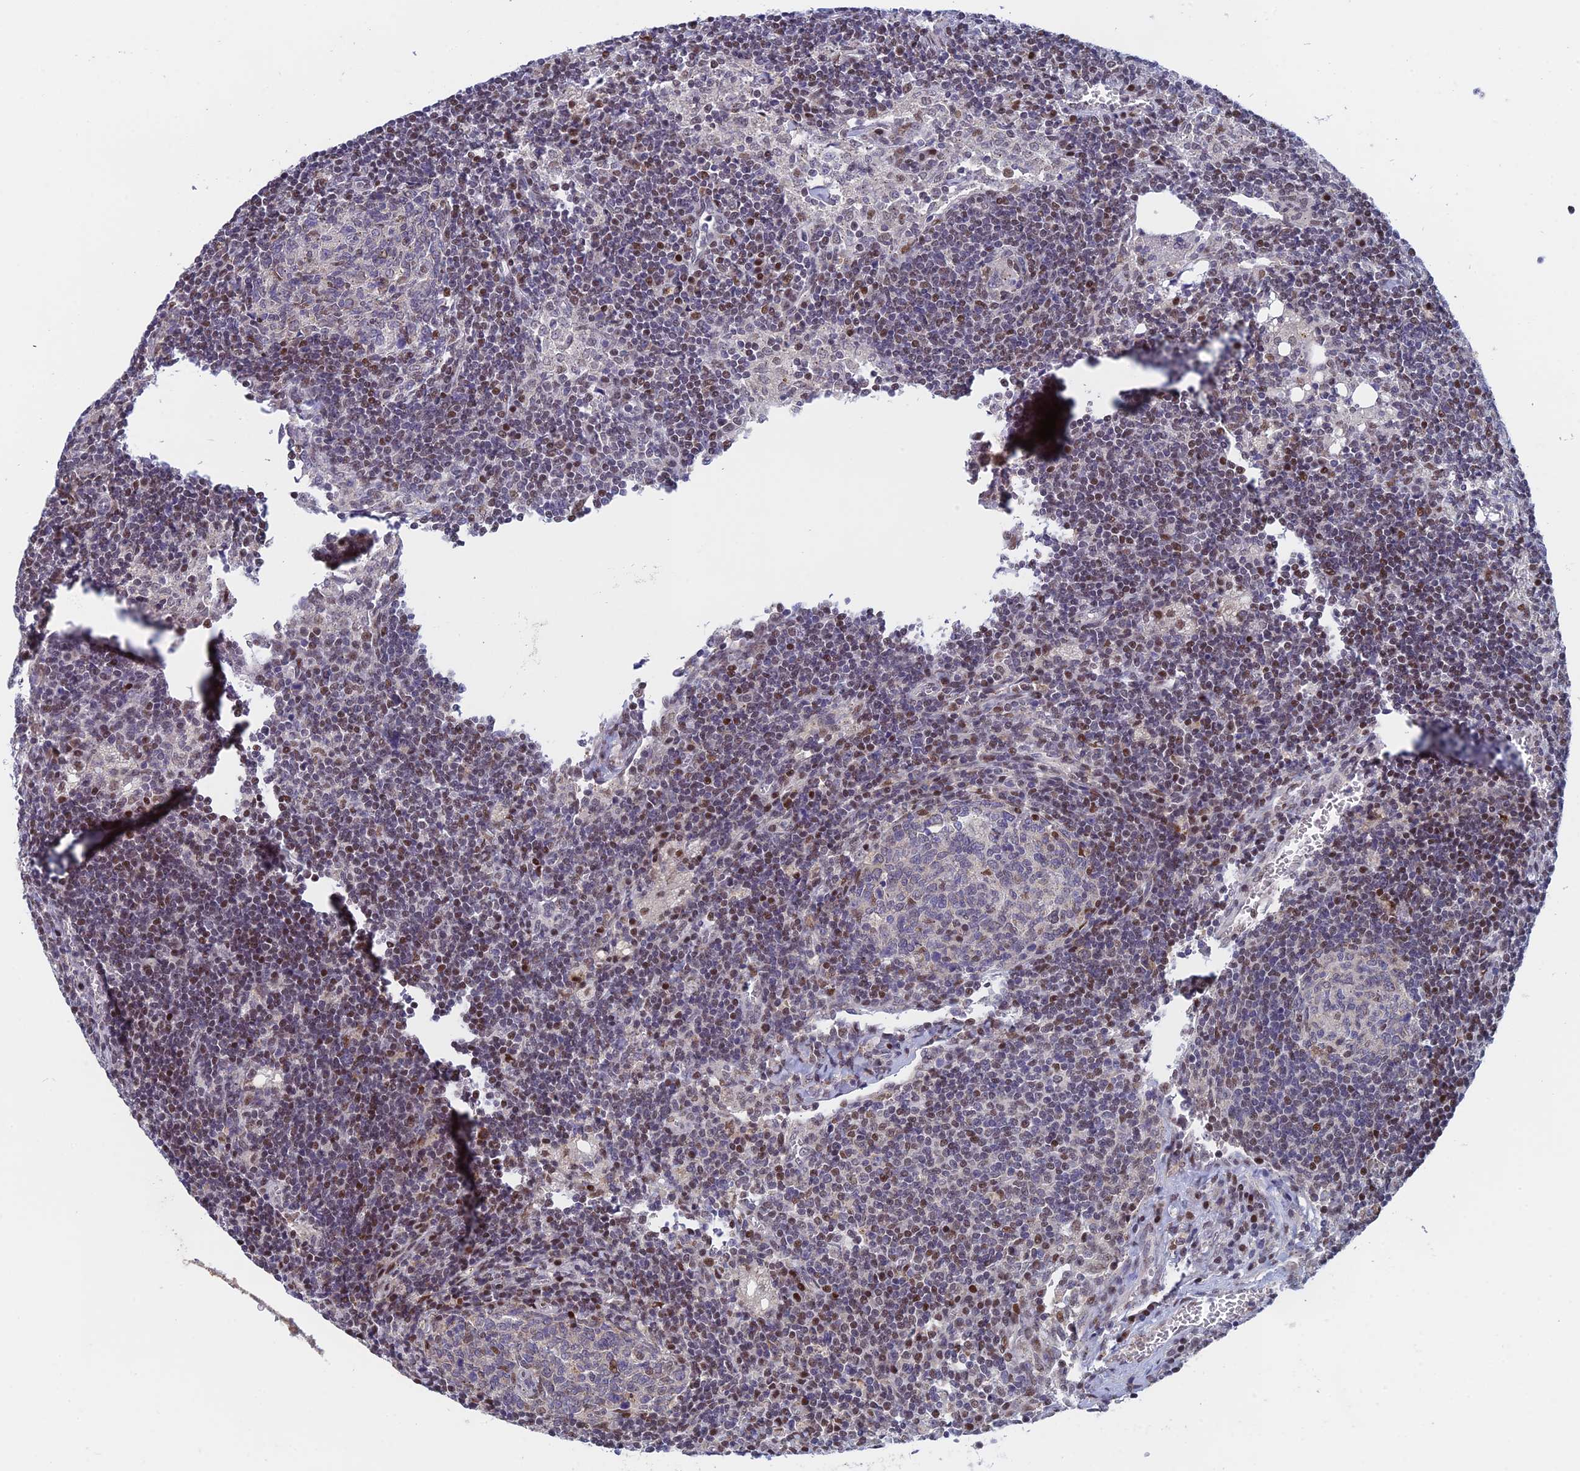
{"staining": {"intensity": "weak", "quantity": "<25%", "location": "cytoplasmic/membranous"}, "tissue": "lymph node", "cell_type": "Germinal center cells", "image_type": "normal", "snomed": [{"axis": "morphology", "description": "Normal tissue, NOS"}, {"axis": "topography", "description": "Lymph node"}], "caption": "DAB (3,3'-diaminobenzidine) immunohistochemical staining of normal lymph node exhibits no significant staining in germinal center cells.", "gene": "MRPL17", "patient": {"sex": "female", "age": 73}}